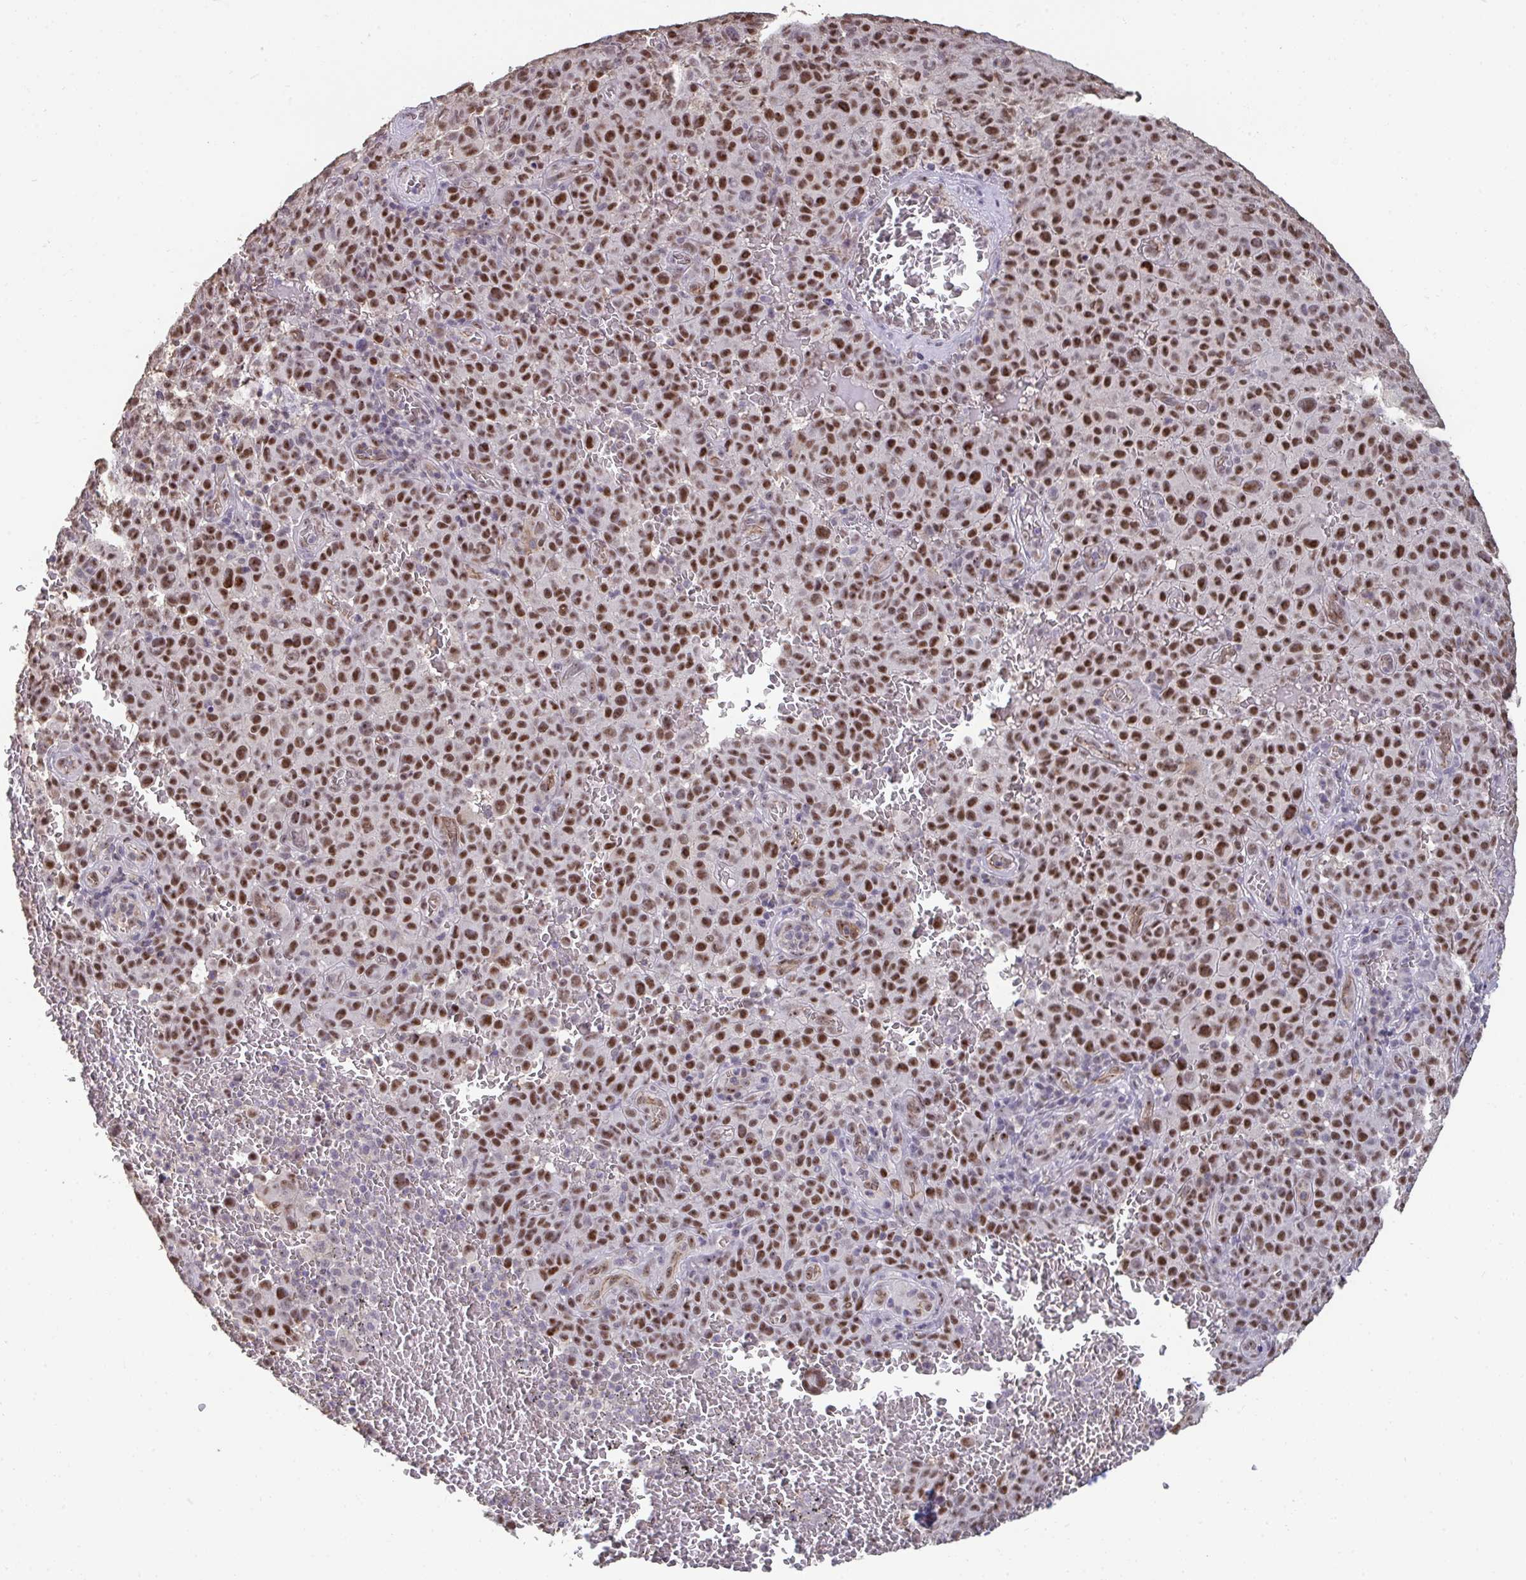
{"staining": {"intensity": "strong", "quantity": ">75%", "location": "nuclear"}, "tissue": "melanoma", "cell_type": "Tumor cells", "image_type": "cancer", "snomed": [{"axis": "morphology", "description": "Malignant melanoma, NOS"}, {"axis": "topography", "description": "Skin"}], "caption": "This is a photomicrograph of immunohistochemistry (IHC) staining of melanoma, which shows strong positivity in the nuclear of tumor cells.", "gene": "SENP3", "patient": {"sex": "female", "age": 82}}